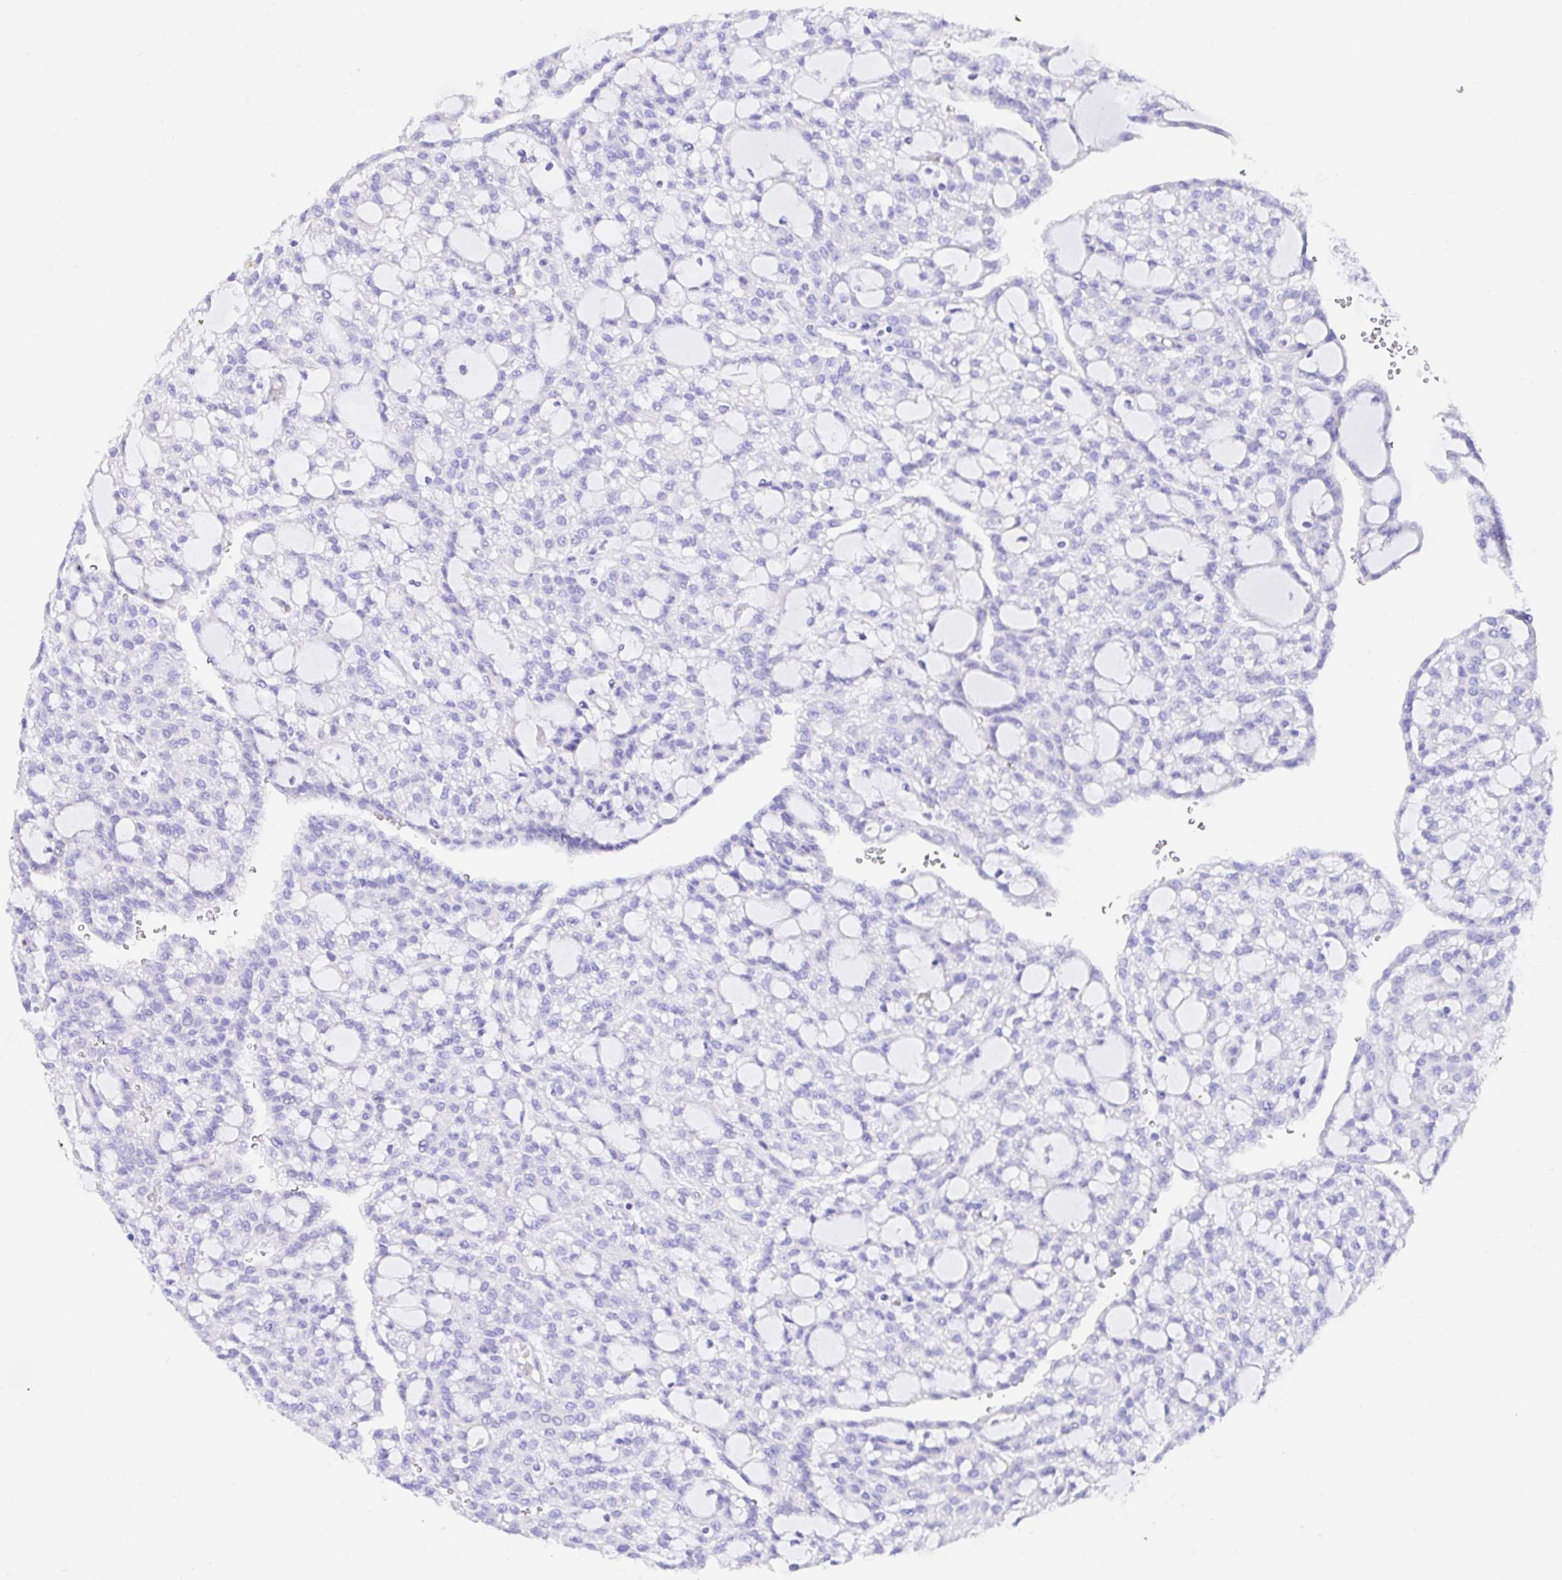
{"staining": {"intensity": "negative", "quantity": "none", "location": "none"}, "tissue": "renal cancer", "cell_type": "Tumor cells", "image_type": "cancer", "snomed": [{"axis": "morphology", "description": "Adenocarcinoma, NOS"}, {"axis": "topography", "description": "Kidney"}], "caption": "A high-resolution micrograph shows immunohistochemistry (IHC) staining of renal cancer (adenocarcinoma), which demonstrates no significant staining in tumor cells.", "gene": "BACE2", "patient": {"sex": "male", "age": 63}}